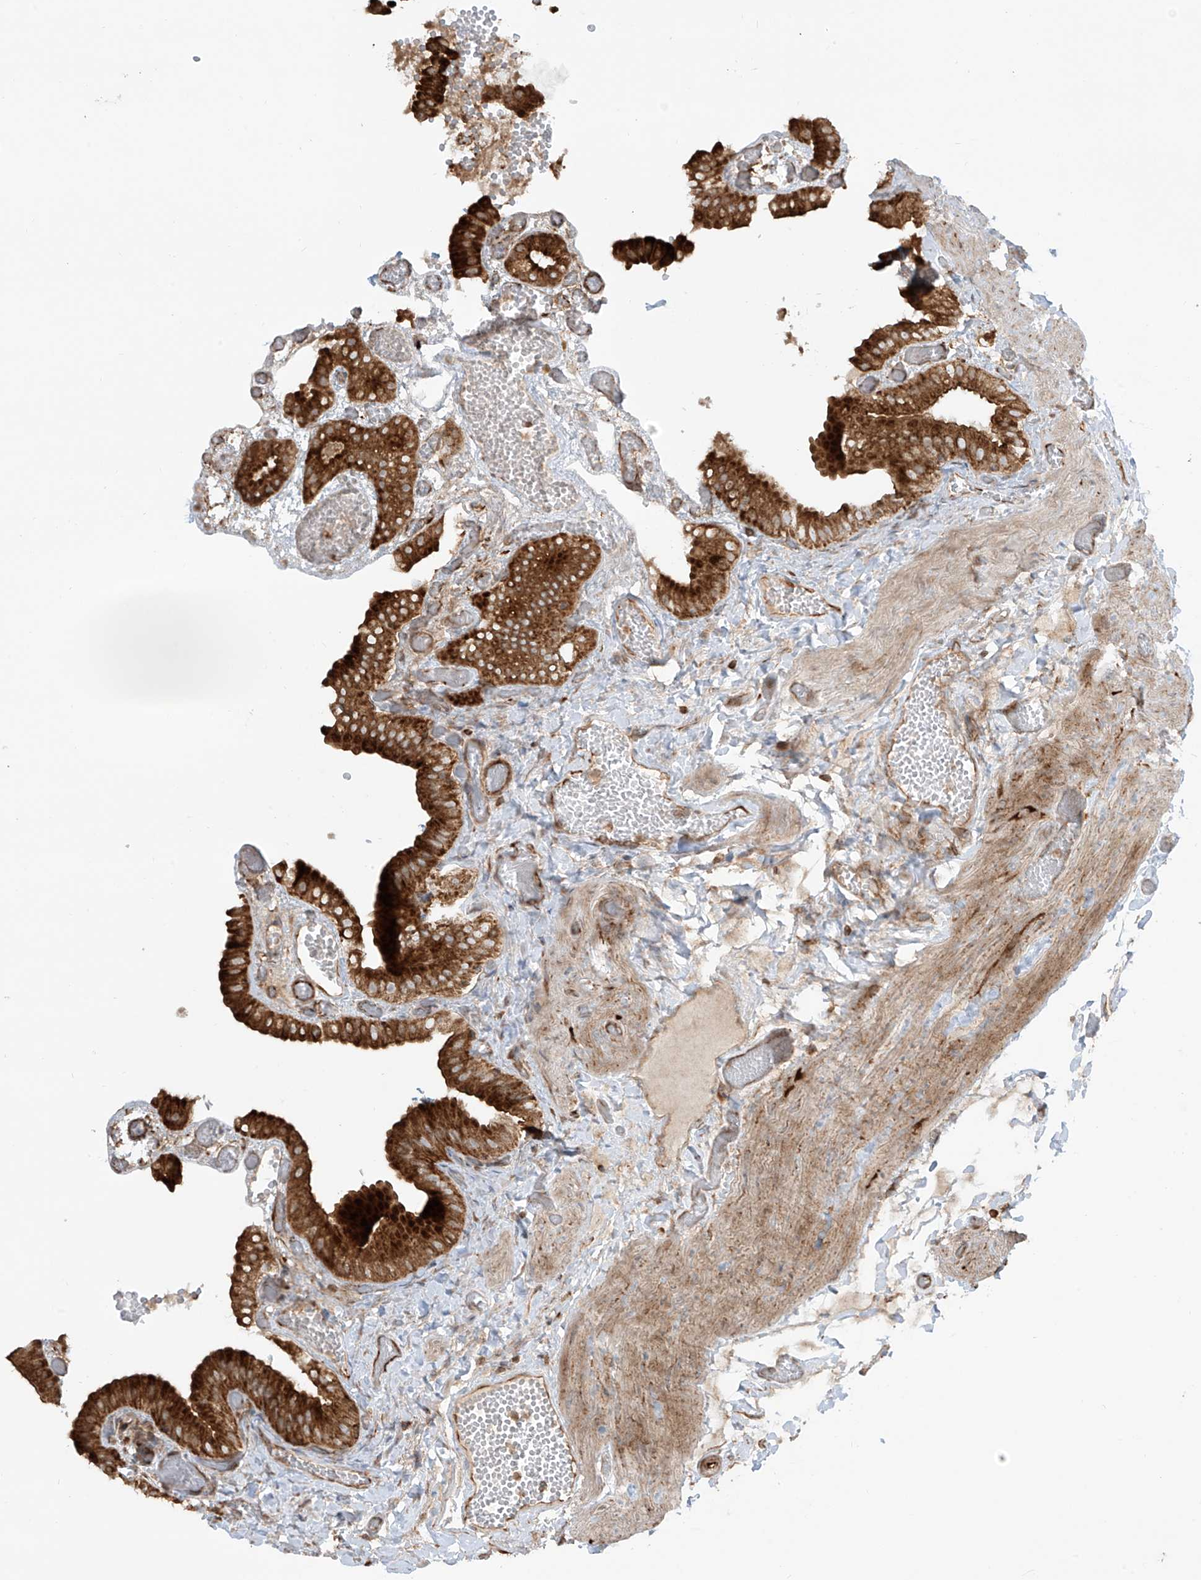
{"staining": {"intensity": "strong", "quantity": ">75%", "location": "cytoplasmic/membranous"}, "tissue": "gallbladder", "cell_type": "Glandular cells", "image_type": "normal", "snomed": [{"axis": "morphology", "description": "Normal tissue, NOS"}, {"axis": "topography", "description": "Gallbladder"}], "caption": "Immunohistochemical staining of benign gallbladder reveals high levels of strong cytoplasmic/membranous positivity in approximately >75% of glandular cells. The protein of interest is shown in brown color, while the nuclei are stained blue.", "gene": "EIF5B", "patient": {"sex": "female", "age": 64}}